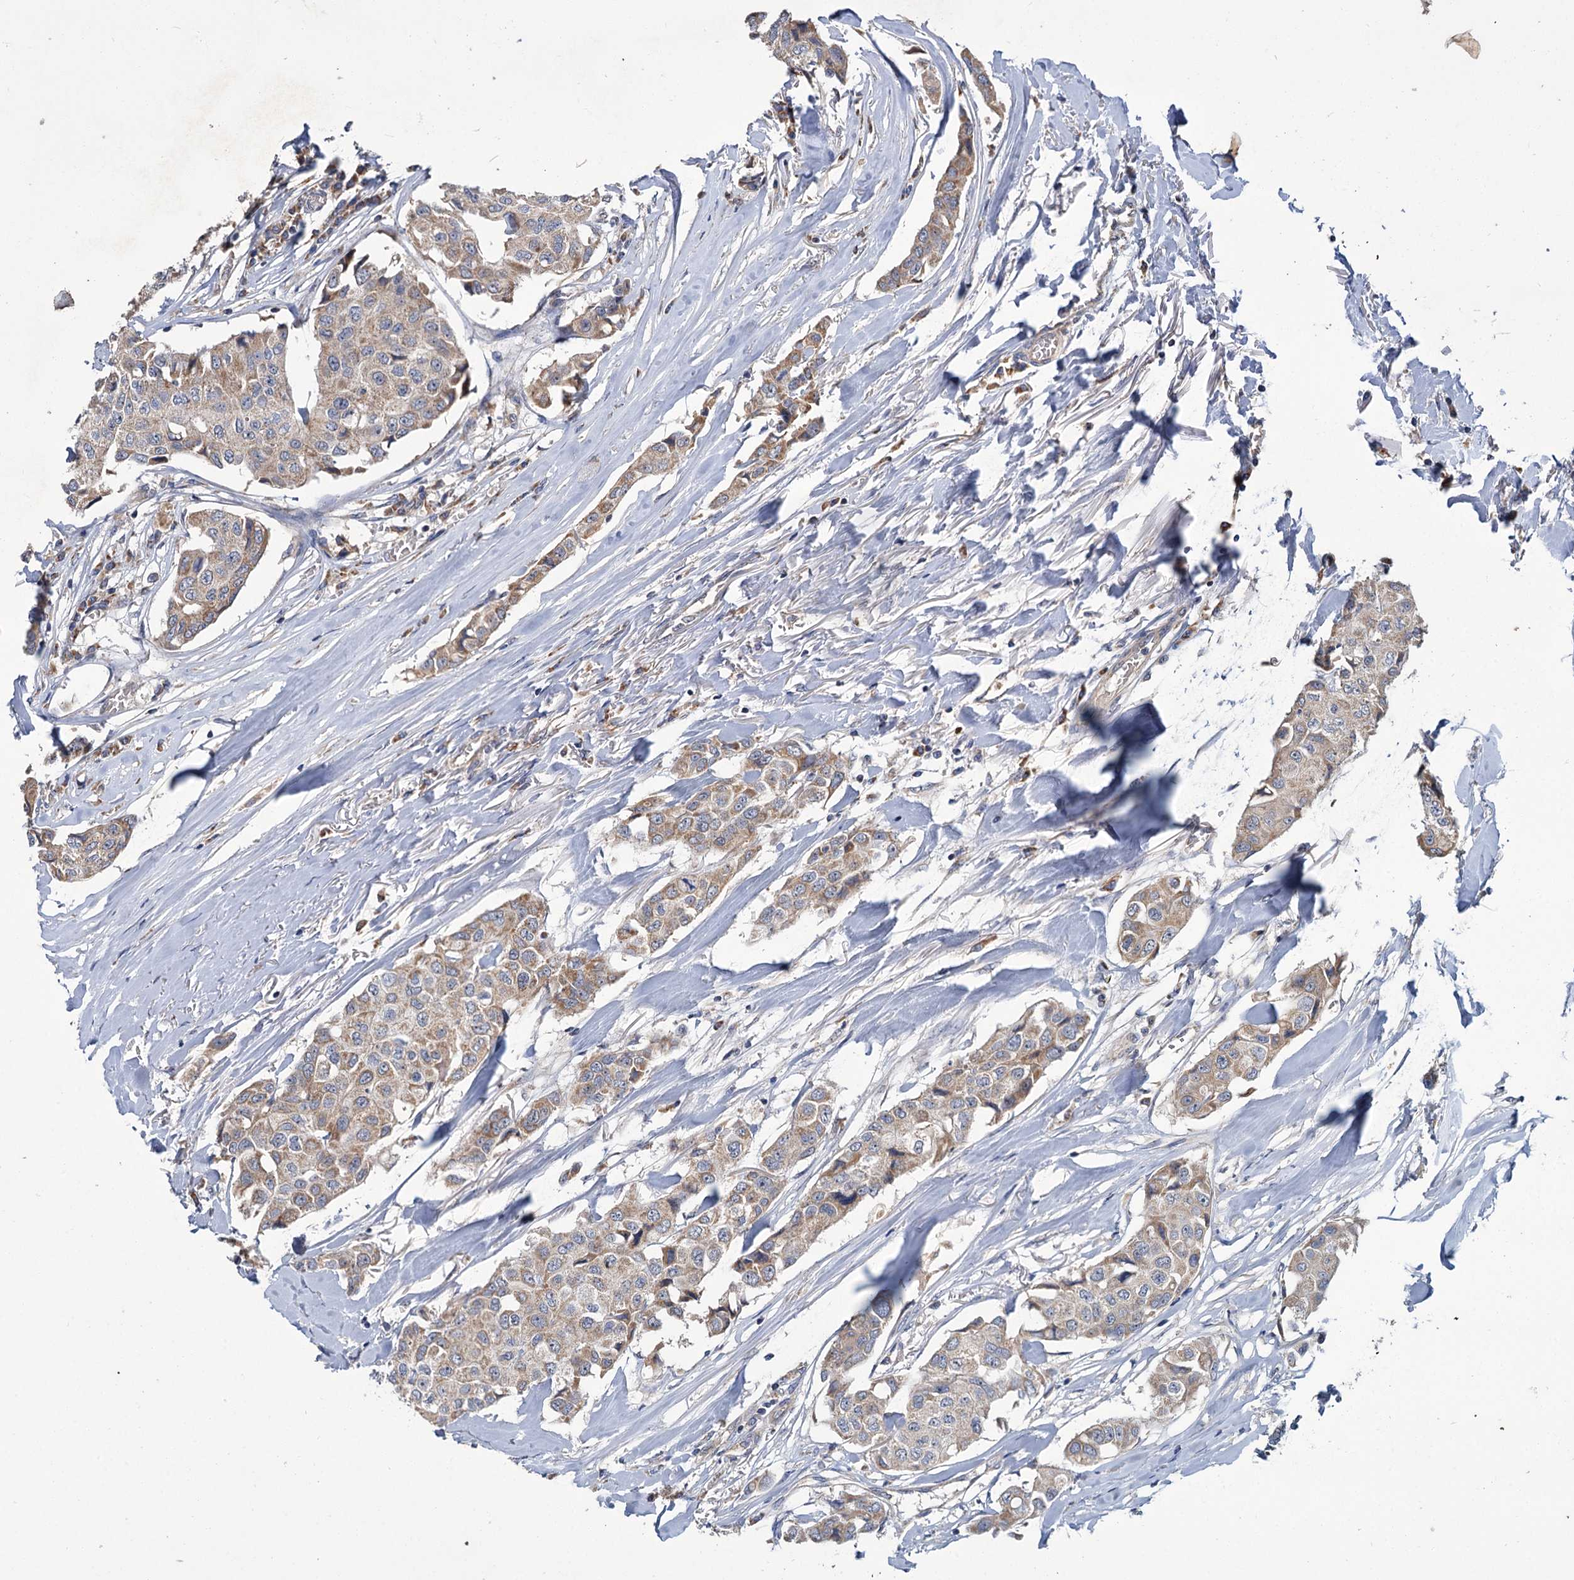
{"staining": {"intensity": "weak", "quantity": ">75%", "location": "cytoplasmic/membranous"}, "tissue": "breast cancer", "cell_type": "Tumor cells", "image_type": "cancer", "snomed": [{"axis": "morphology", "description": "Duct carcinoma"}, {"axis": "topography", "description": "Breast"}], "caption": "Immunohistochemical staining of human breast cancer (invasive ductal carcinoma) displays low levels of weak cytoplasmic/membranous protein expression in approximately >75% of tumor cells.", "gene": "DYNC2H1", "patient": {"sex": "female", "age": 80}}